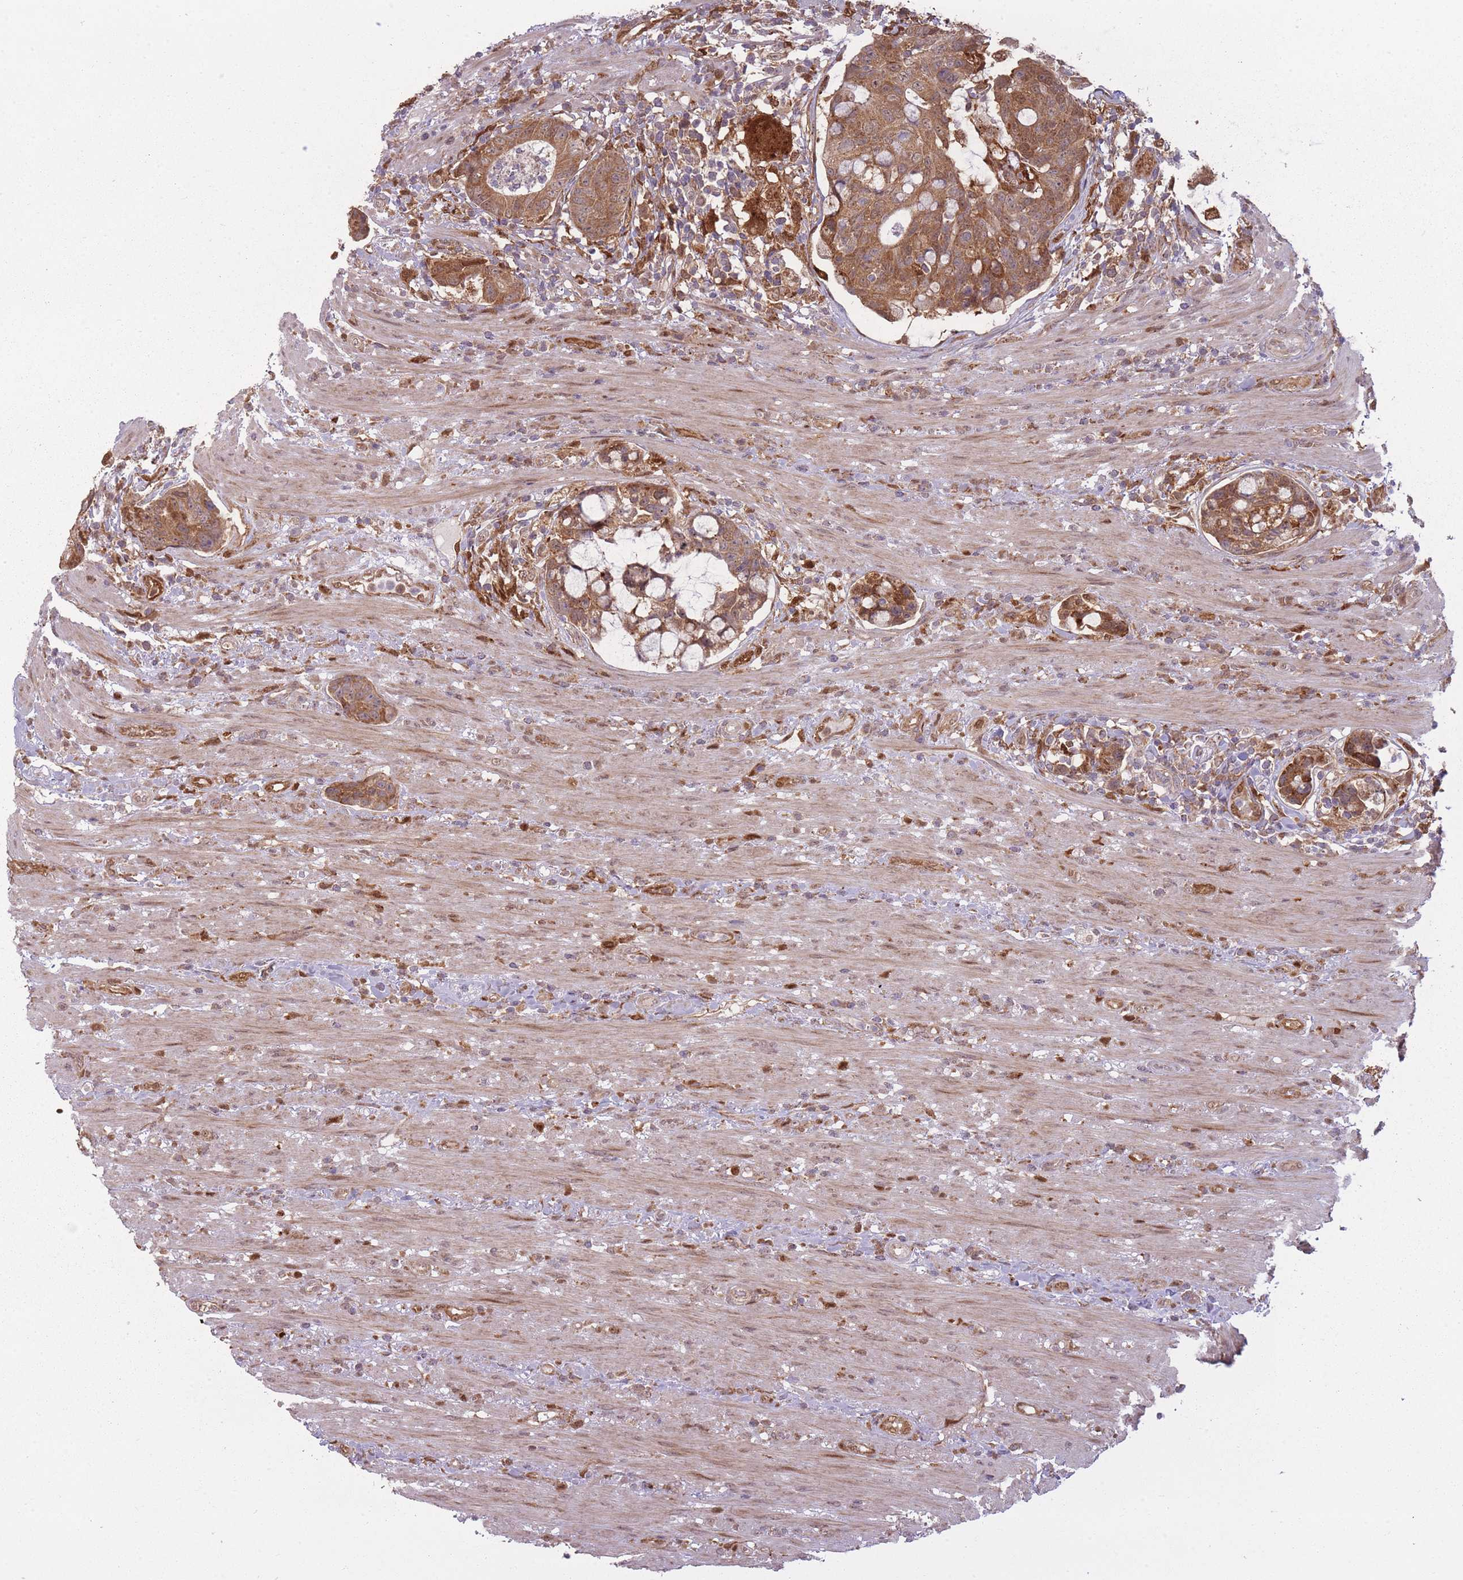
{"staining": {"intensity": "moderate", "quantity": ">75%", "location": "cytoplasmic/membranous"}, "tissue": "colorectal cancer", "cell_type": "Tumor cells", "image_type": "cancer", "snomed": [{"axis": "morphology", "description": "Adenocarcinoma, NOS"}, {"axis": "topography", "description": "Colon"}], "caption": "Immunohistochemistry staining of colorectal cancer (adenocarcinoma), which displays medium levels of moderate cytoplasmic/membranous staining in approximately >75% of tumor cells indicating moderate cytoplasmic/membranous protein staining. The staining was performed using DAB (brown) for protein detection and nuclei were counterstained in hematoxylin (blue).", "gene": "LGALS9", "patient": {"sex": "female", "age": 82}}